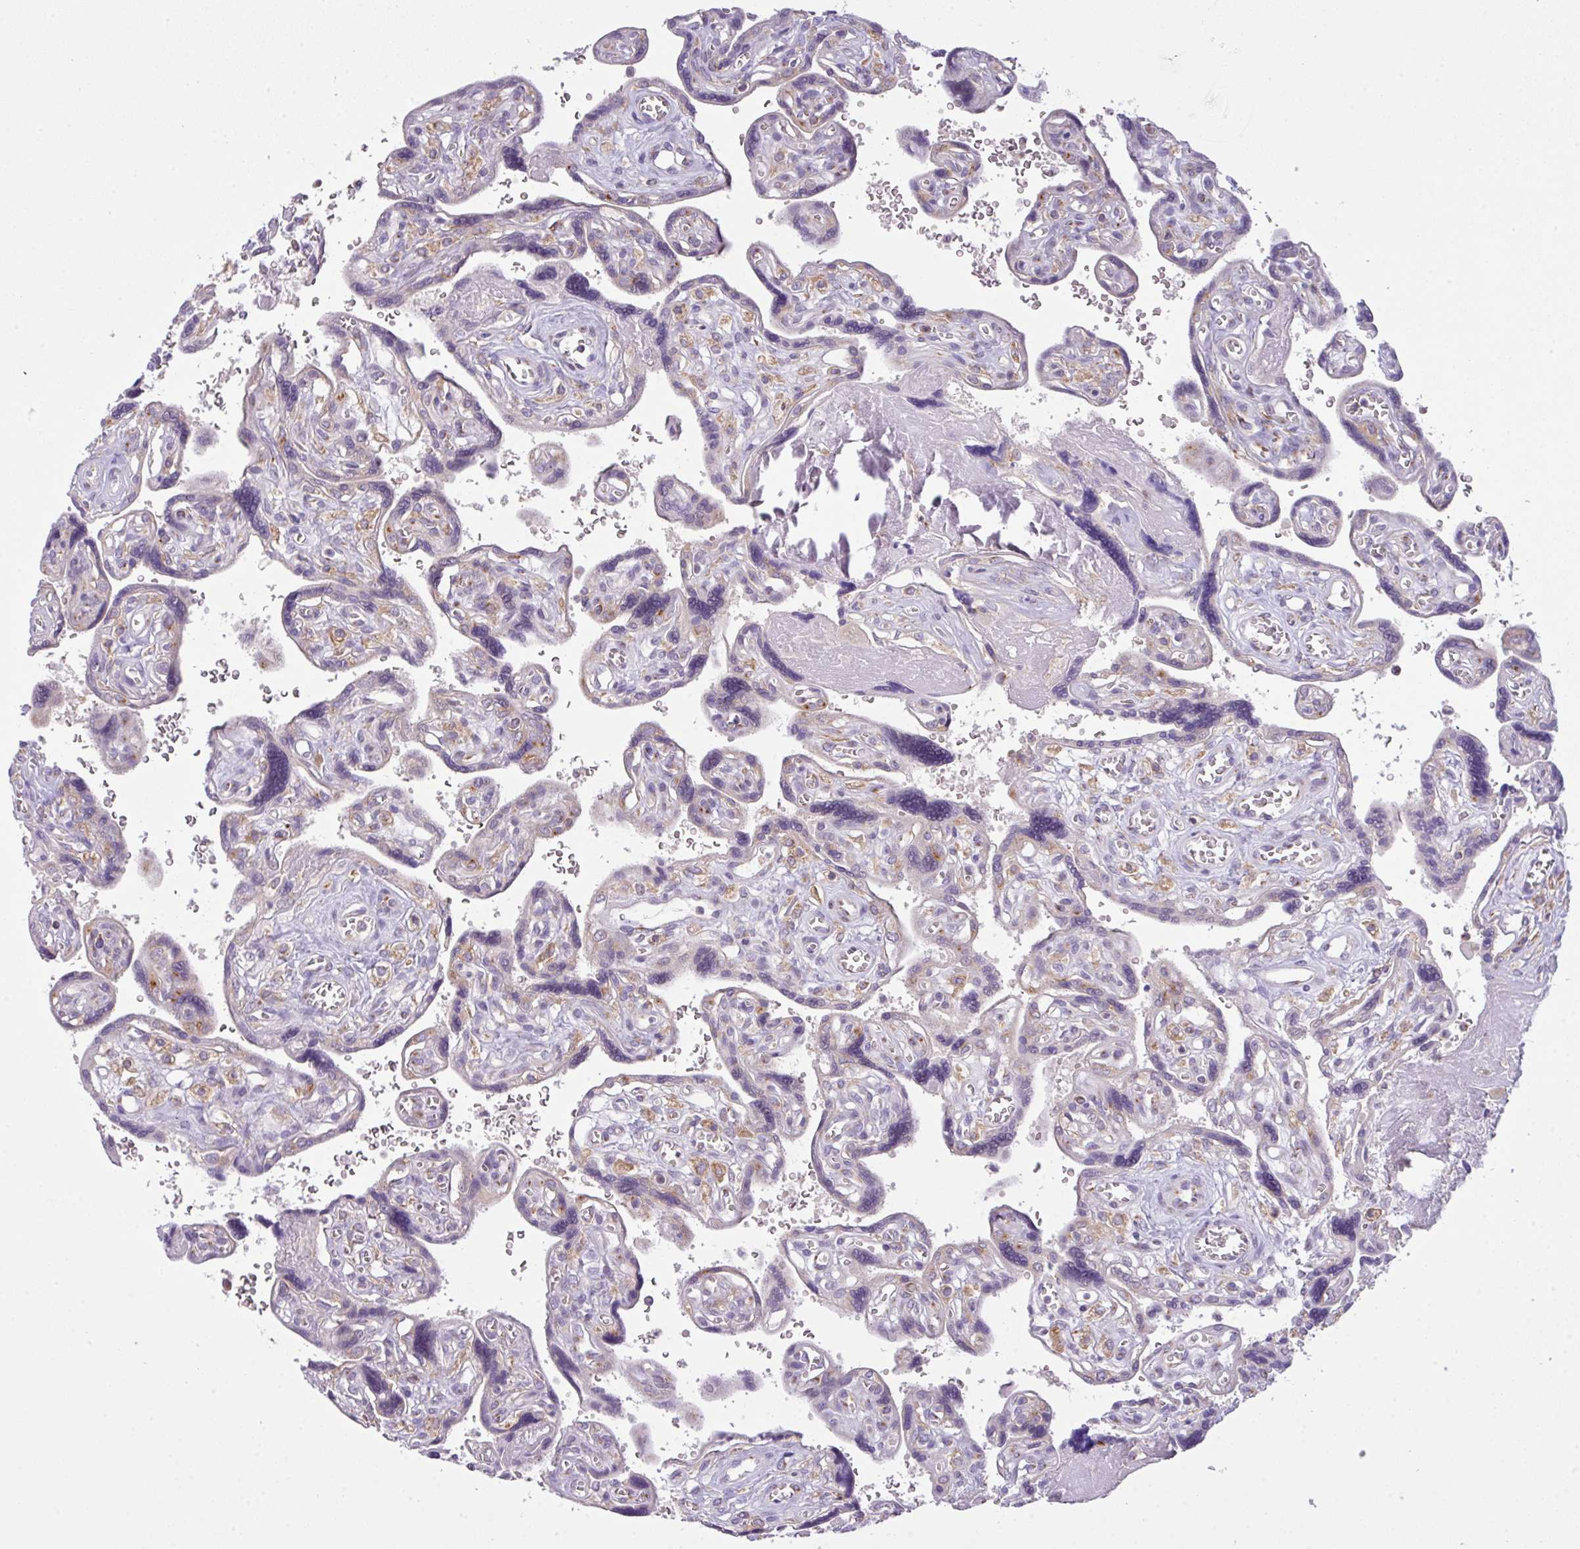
{"staining": {"intensity": "weak", "quantity": "<25%", "location": "cytoplasmic/membranous"}, "tissue": "placenta", "cell_type": "Decidual cells", "image_type": "normal", "snomed": [{"axis": "morphology", "description": "Normal tissue, NOS"}, {"axis": "topography", "description": "Placenta"}], "caption": "An IHC histopathology image of normal placenta is shown. There is no staining in decidual cells of placenta.", "gene": "VTI1A", "patient": {"sex": "female", "age": 39}}